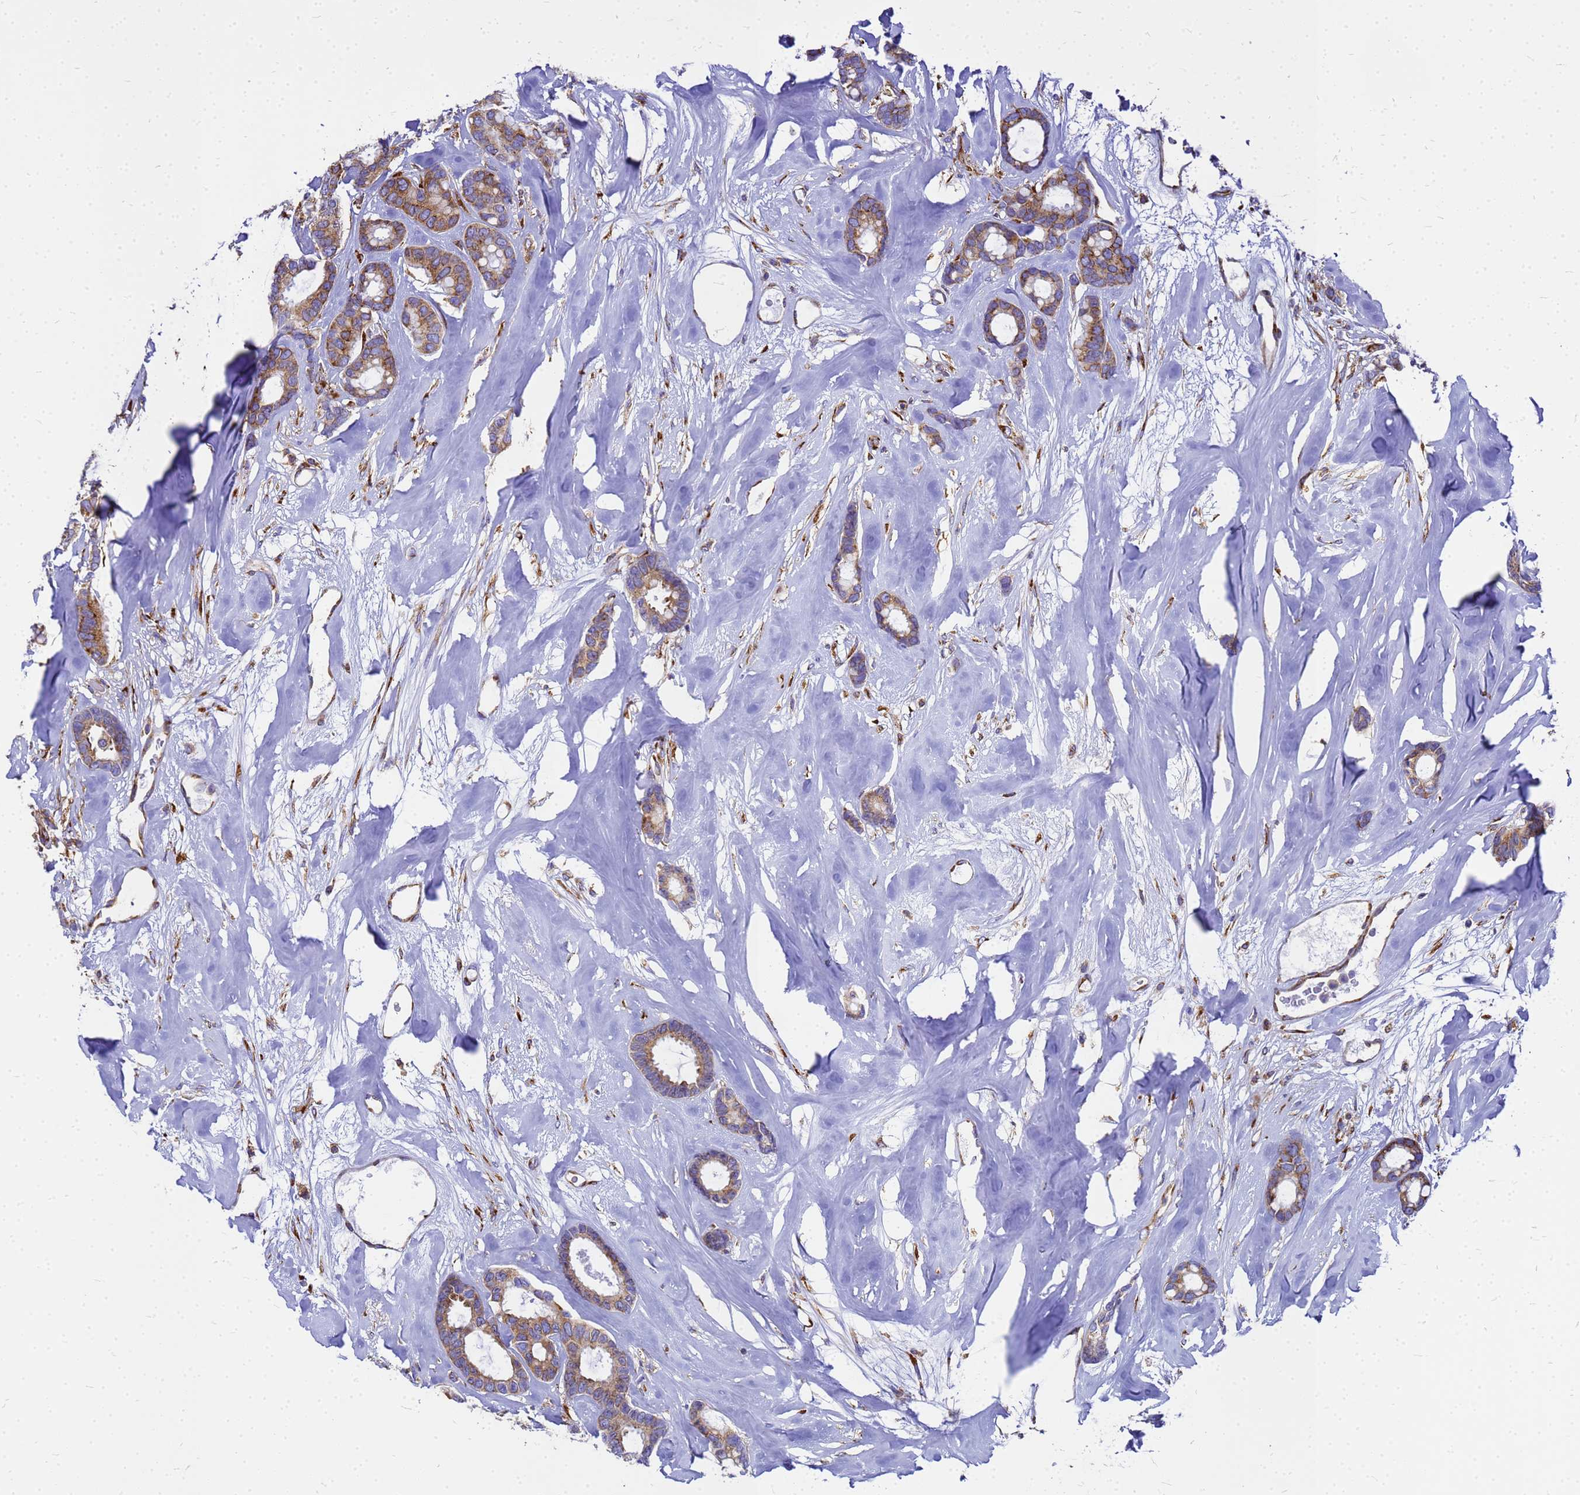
{"staining": {"intensity": "moderate", "quantity": ">75%", "location": "cytoplasmic/membranous"}, "tissue": "breast cancer", "cell_type": "Tumor cells", "image_type": "cancer", "snomed": [{"axis": "morphology", "description": "Duct carcinoma"}, {"axis": "topography", "description": "Breast"}], "caption": "Protein staining reveals moderate cytoplasmic/membranous positivity in about >75% of tumor cells in breast cancer (invasive ductal carcinoma).", "gene": "EEF1D", "patient": {"sex": "female", "age": 87}}